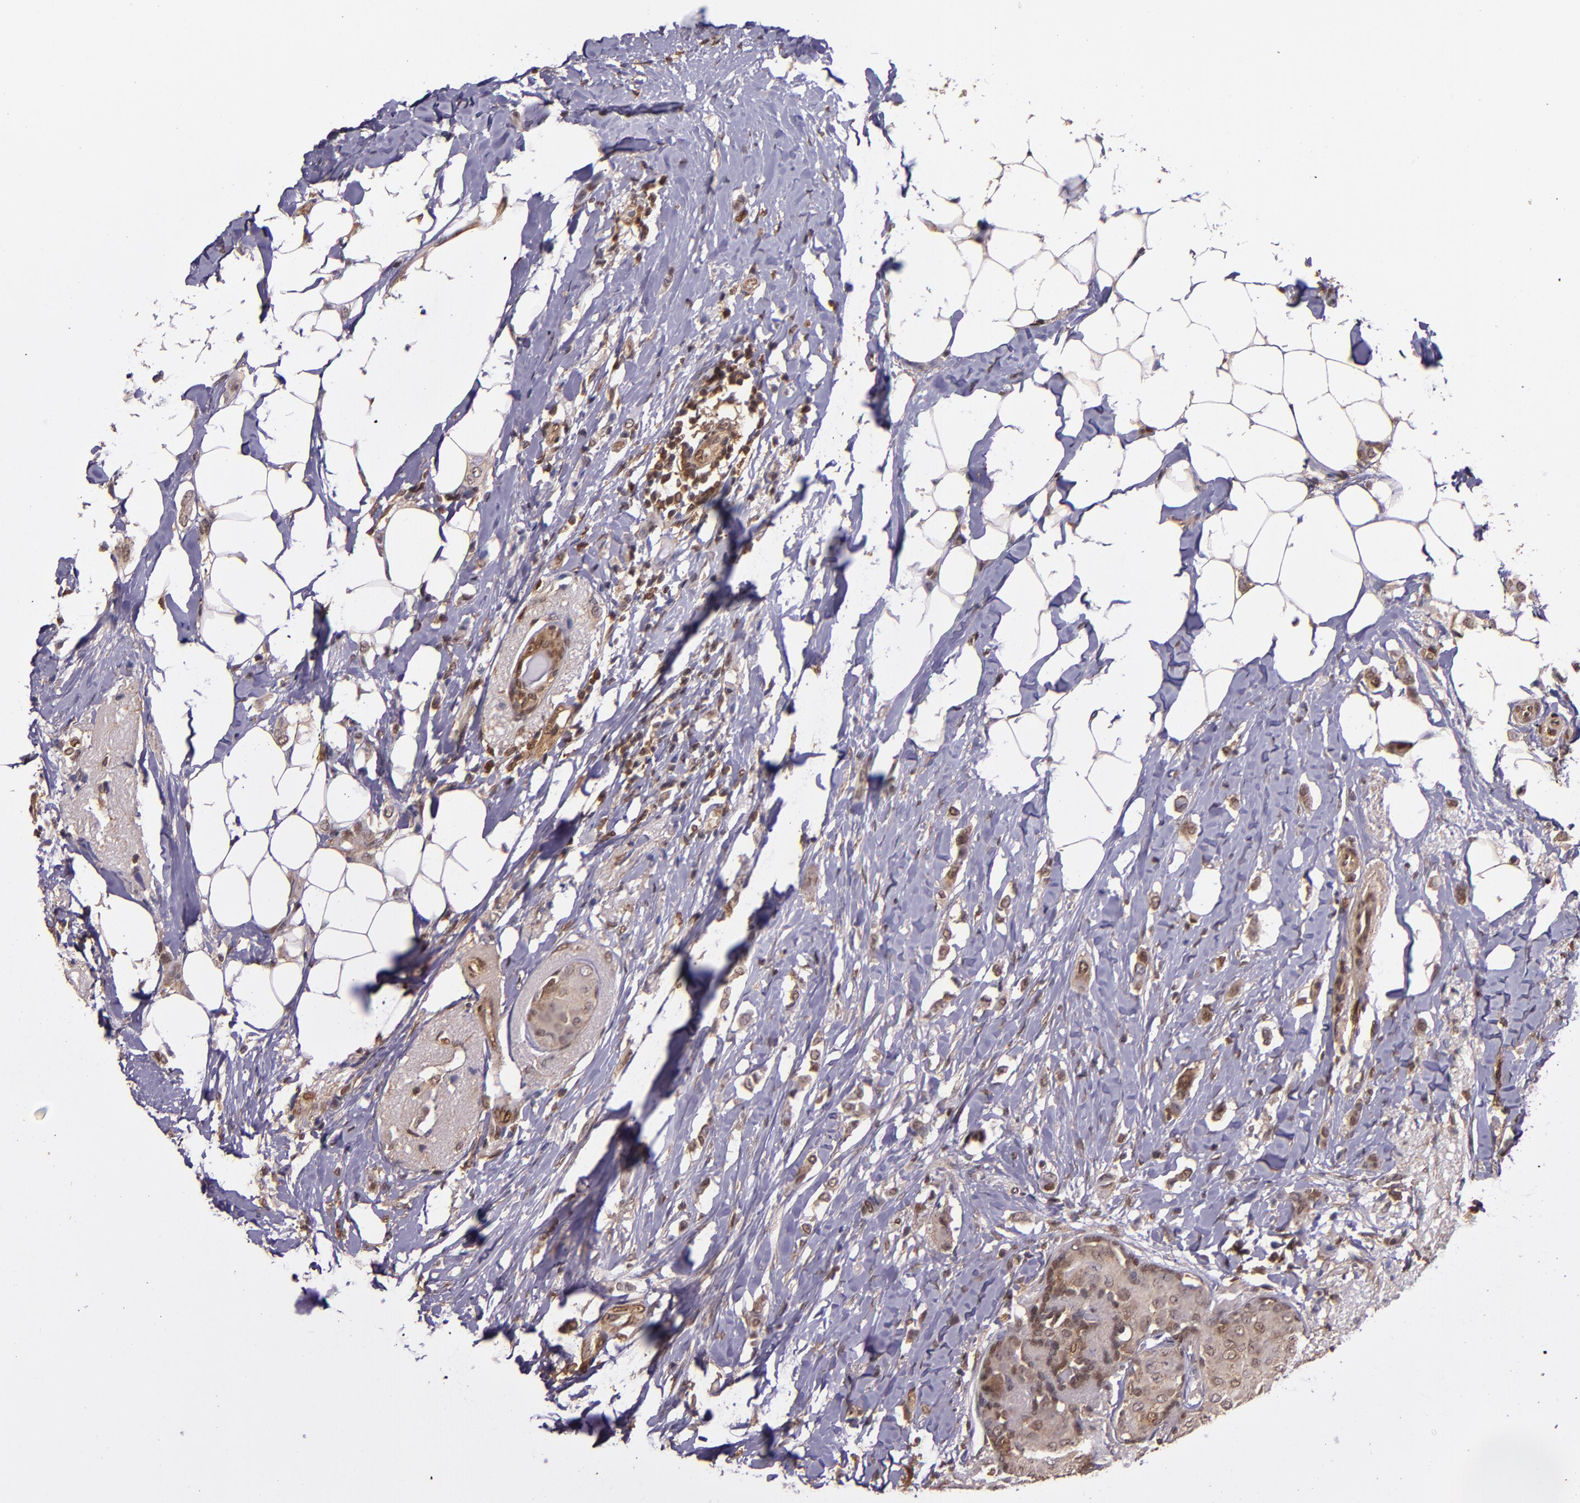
{"staining": {"intensity": "weak", "quantity": ">75%", "location": "cytoplasmic/membranous"}, "tissue": "breast cancer", "cell_type": "Tumor cells", "image_type": "cancer", "snomed": [{"axis": "morphology", "description": "Lobular carcinoma"}, {"axis": "topography", "description": "Breast"}], "caption": "This photomicrograph displays immunohistochemistry (IHC) staining of human breast cancer, with low weak cytoplasmic/membranous staining in approximately >75% of tumor cells.", "gene": "STAT6", "patient": {"sex": "female", "age": 55}}